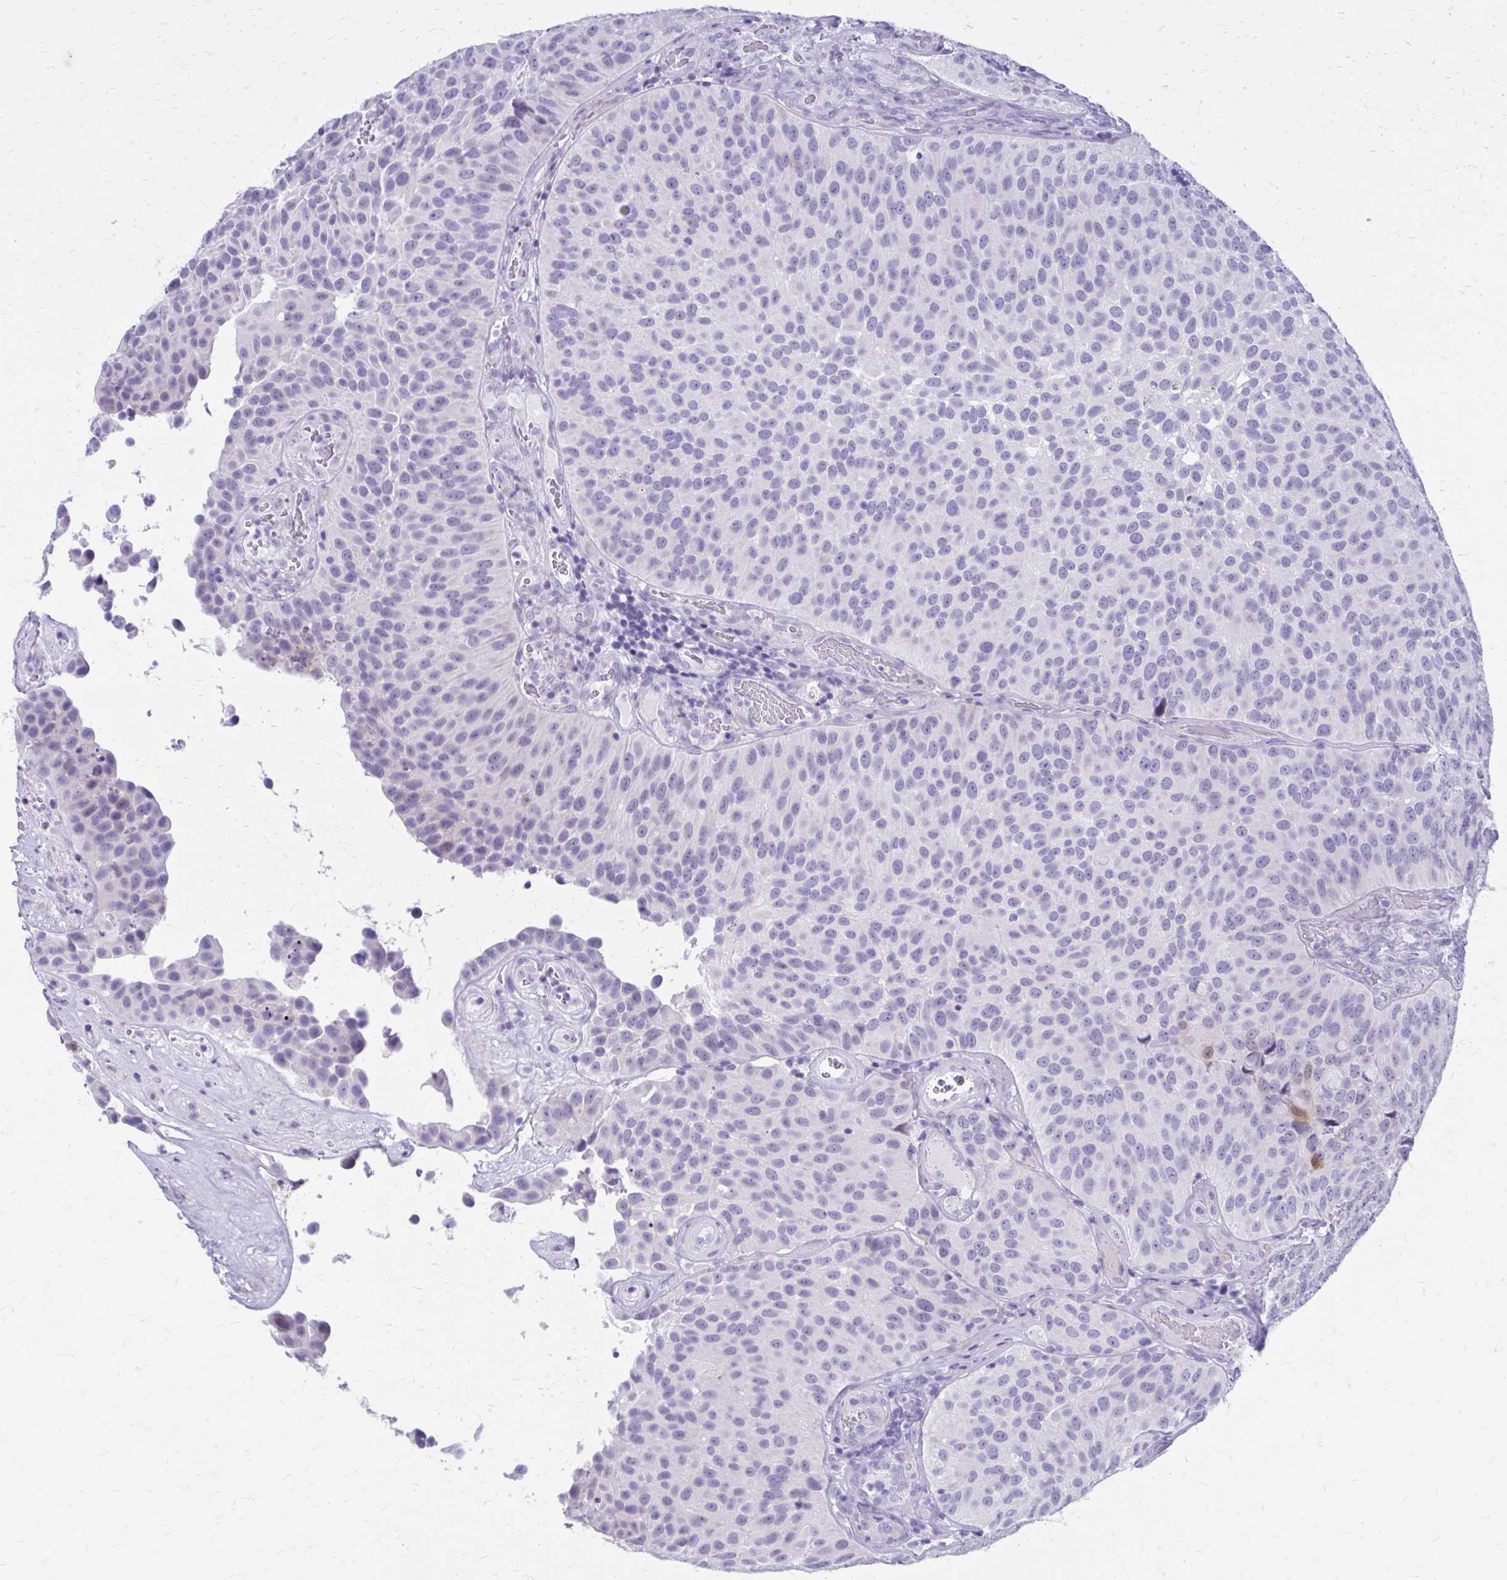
{"staining": {"intensity": "negative", "quantity": "none", "location": "none"}, "tissue": "urothelial cancer", "cell_type": "Tumor cells", "image_type": "cancer", "snomed": [{"axis": "morphology", "description": "Urothelial carcinoma, Low grade"}, {"axis": "topography", "description": "Urinary bladder"}], "caption": "The micrograph shows no significant staining in tumor cells of urothelial cancer.", "gene": "LCN15", "patient": {"sex": "male", "age": 76}}